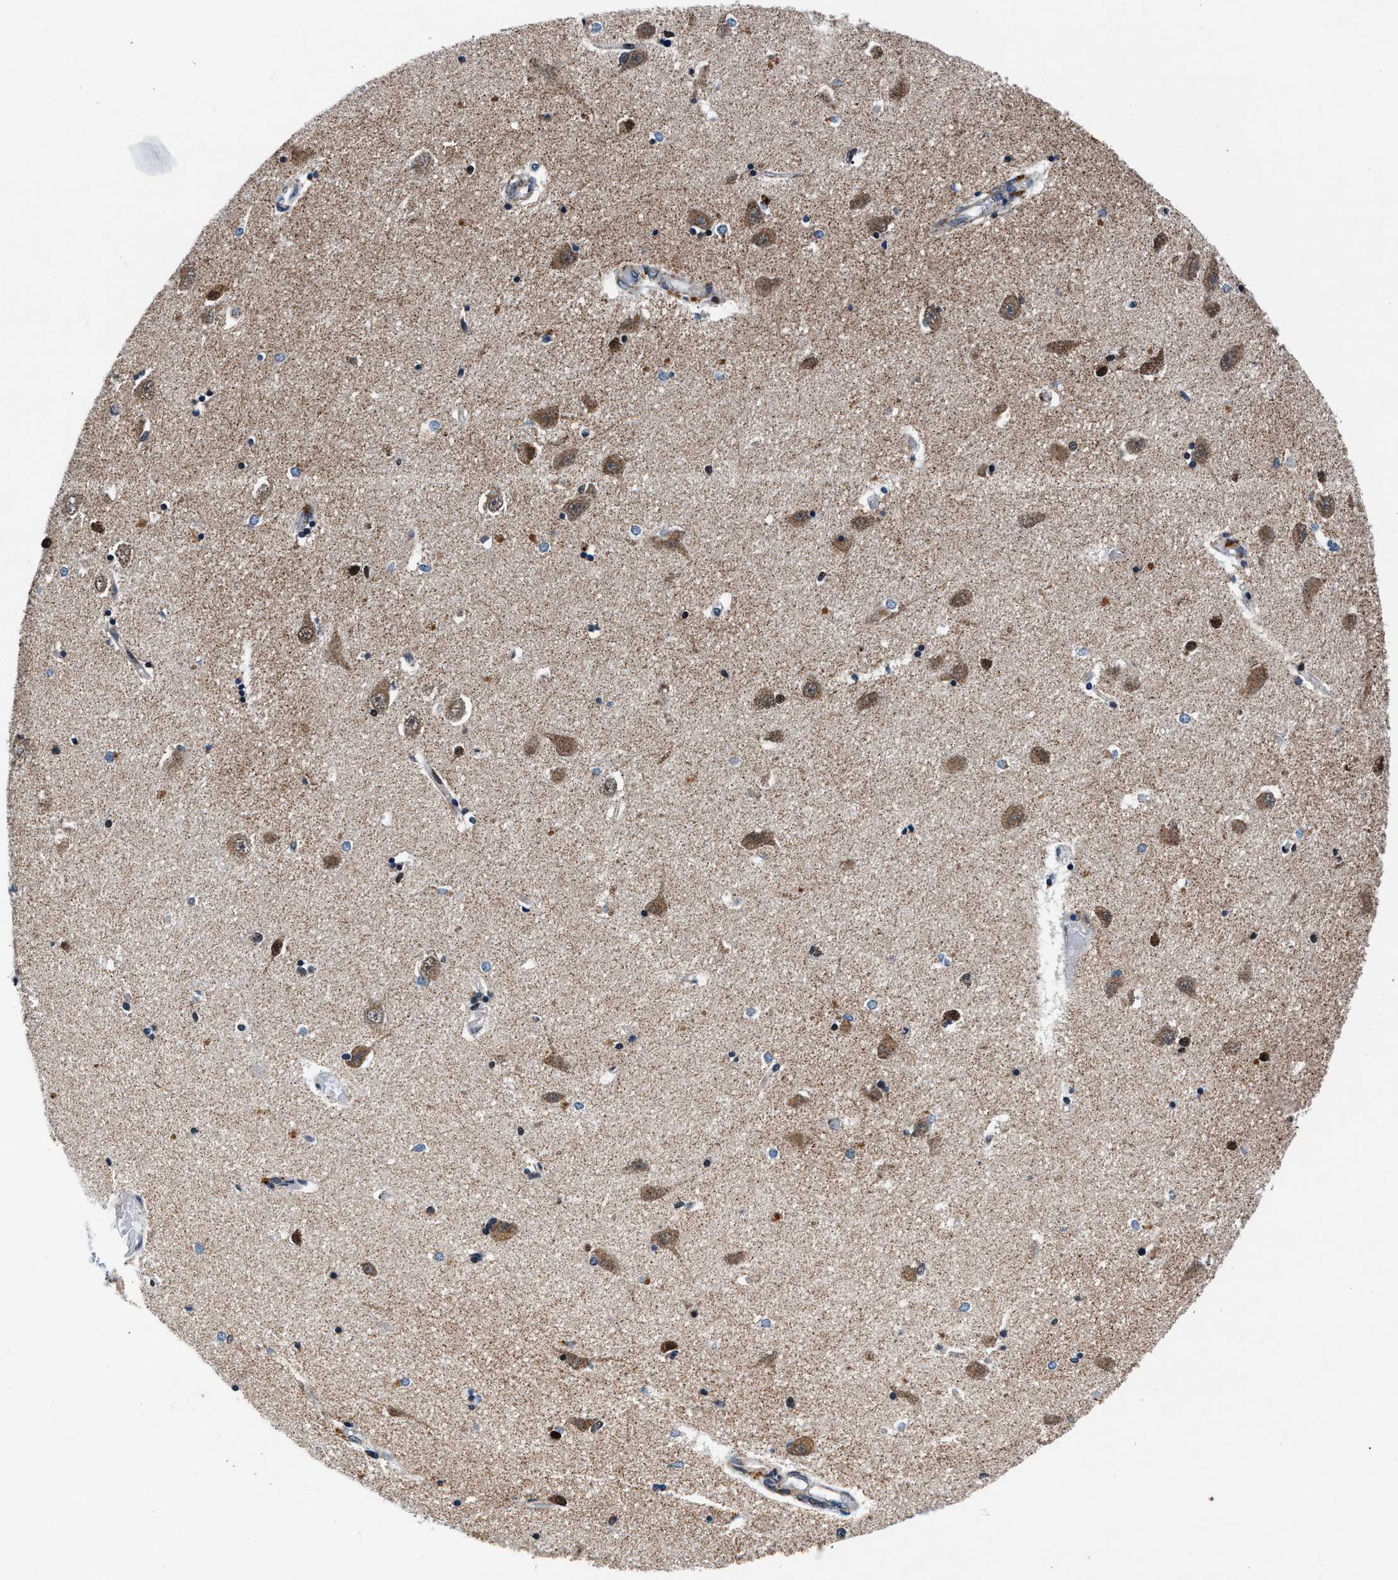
{"staining": {"intensity": "moderate", "quantity": "<25%", "location": "nuclear"}, "tissue": "hippocampus", "cell_type": "Glial cells", "image_type": "normal", "snomed": [{"axis": "morphology", "description": "Normal tissue, NOS"}, {"axis": "topography", "description": "Hippocampus"}], "caption": "IHC of normal hippocampus reveals low levels of moderate nuclear expression in approximately <25% of glial cells.", "gene": "PRRC2B", "patient": {"sex": "male", "age": 45}}